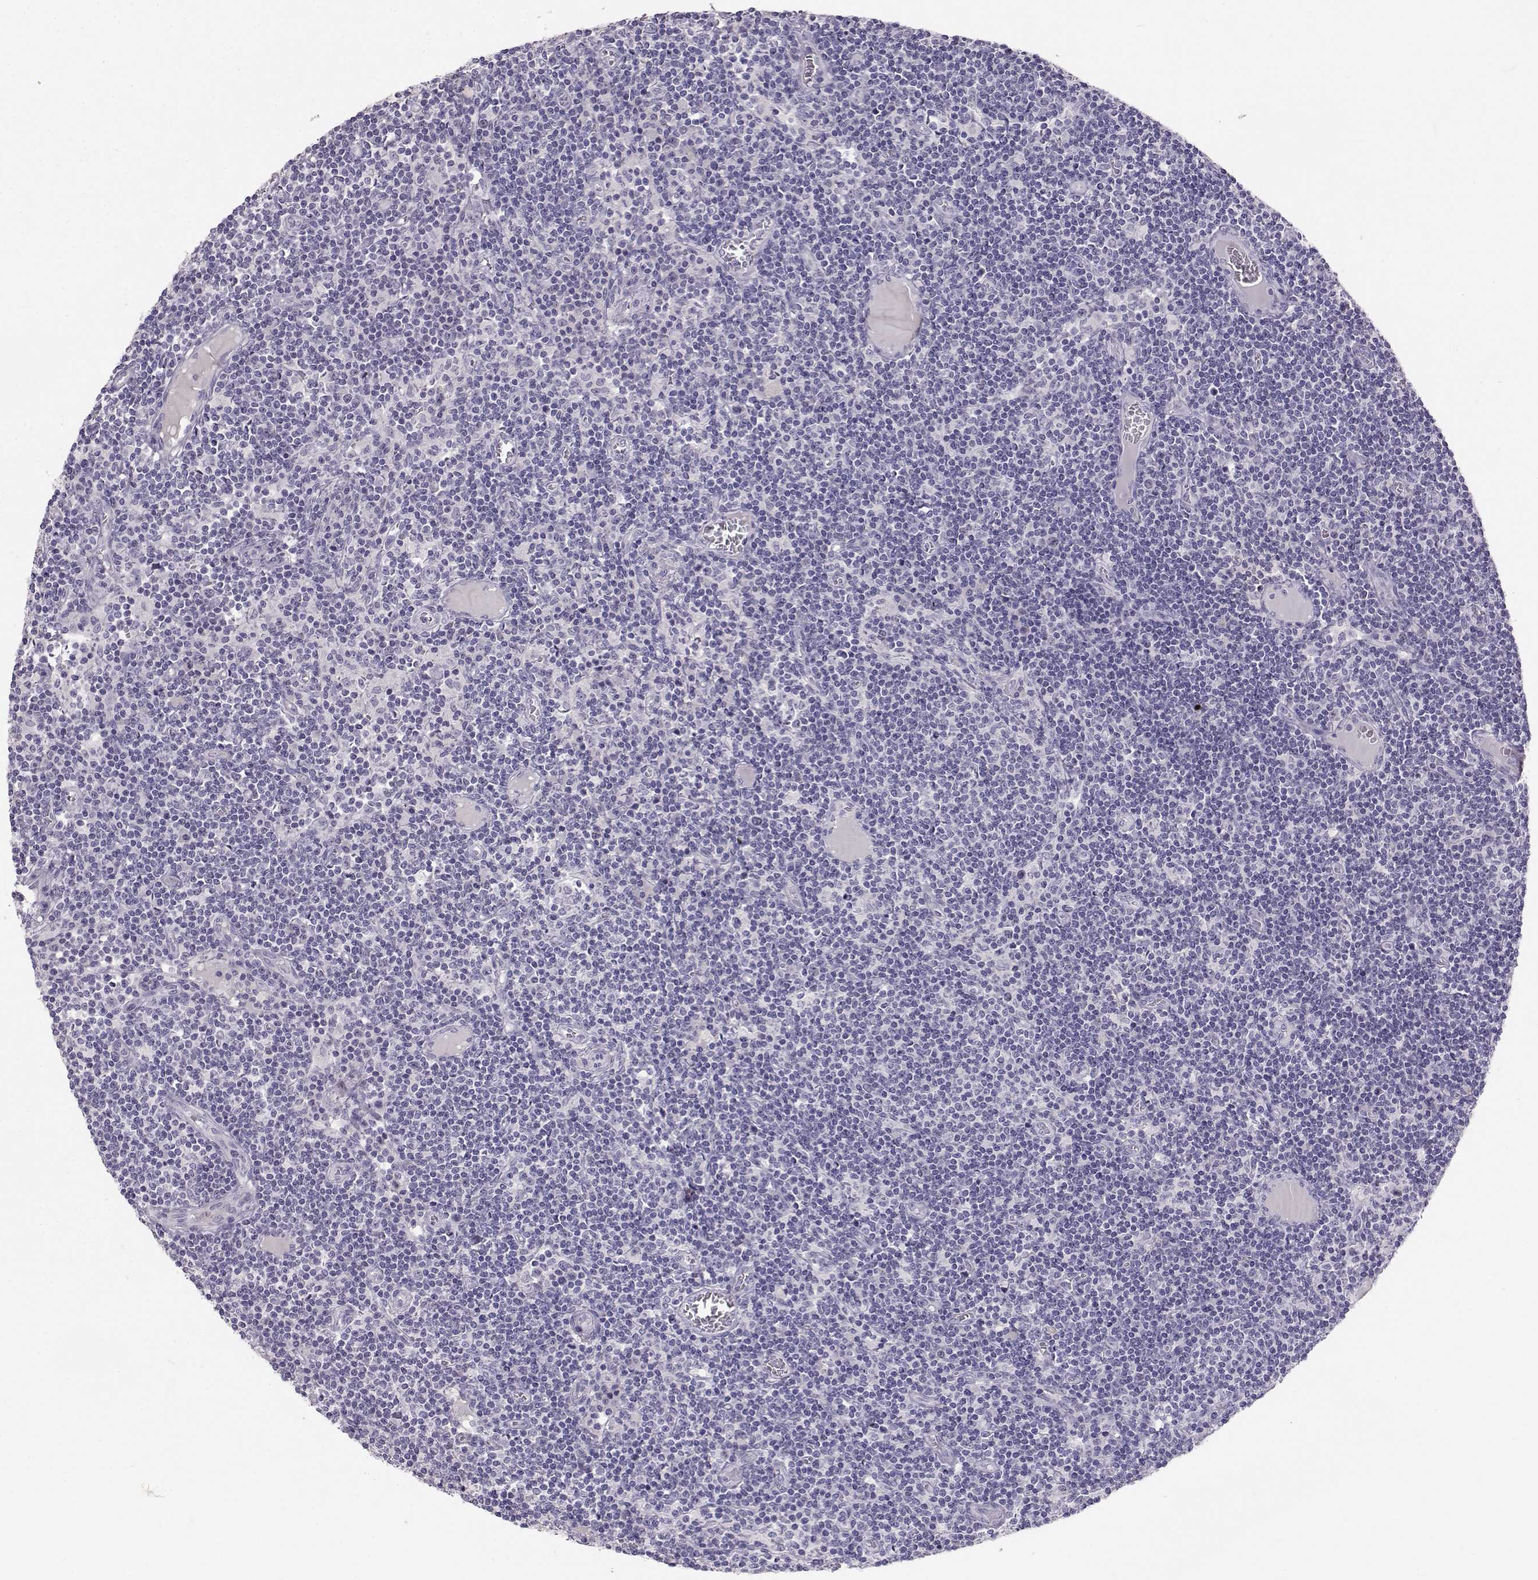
{"staining": {"intensity": "negative", "quantity": "none", "location": "none"}, "tissue": "lymph node", "cell_type": "Germinal center cells", "image_type": "normal", "snomed": [{"axis": "morphology", "description": "Normal tissue, NOS"}, {"axis": "topography", "description": "Lymph node"}], "caption": "IHC micrograph of unremarkable human lymph node stained for a protein (brown), which displays no staining in germinal center cells.", "gene": "OPN5", "patient": {"sex": "female", "age": 72}}